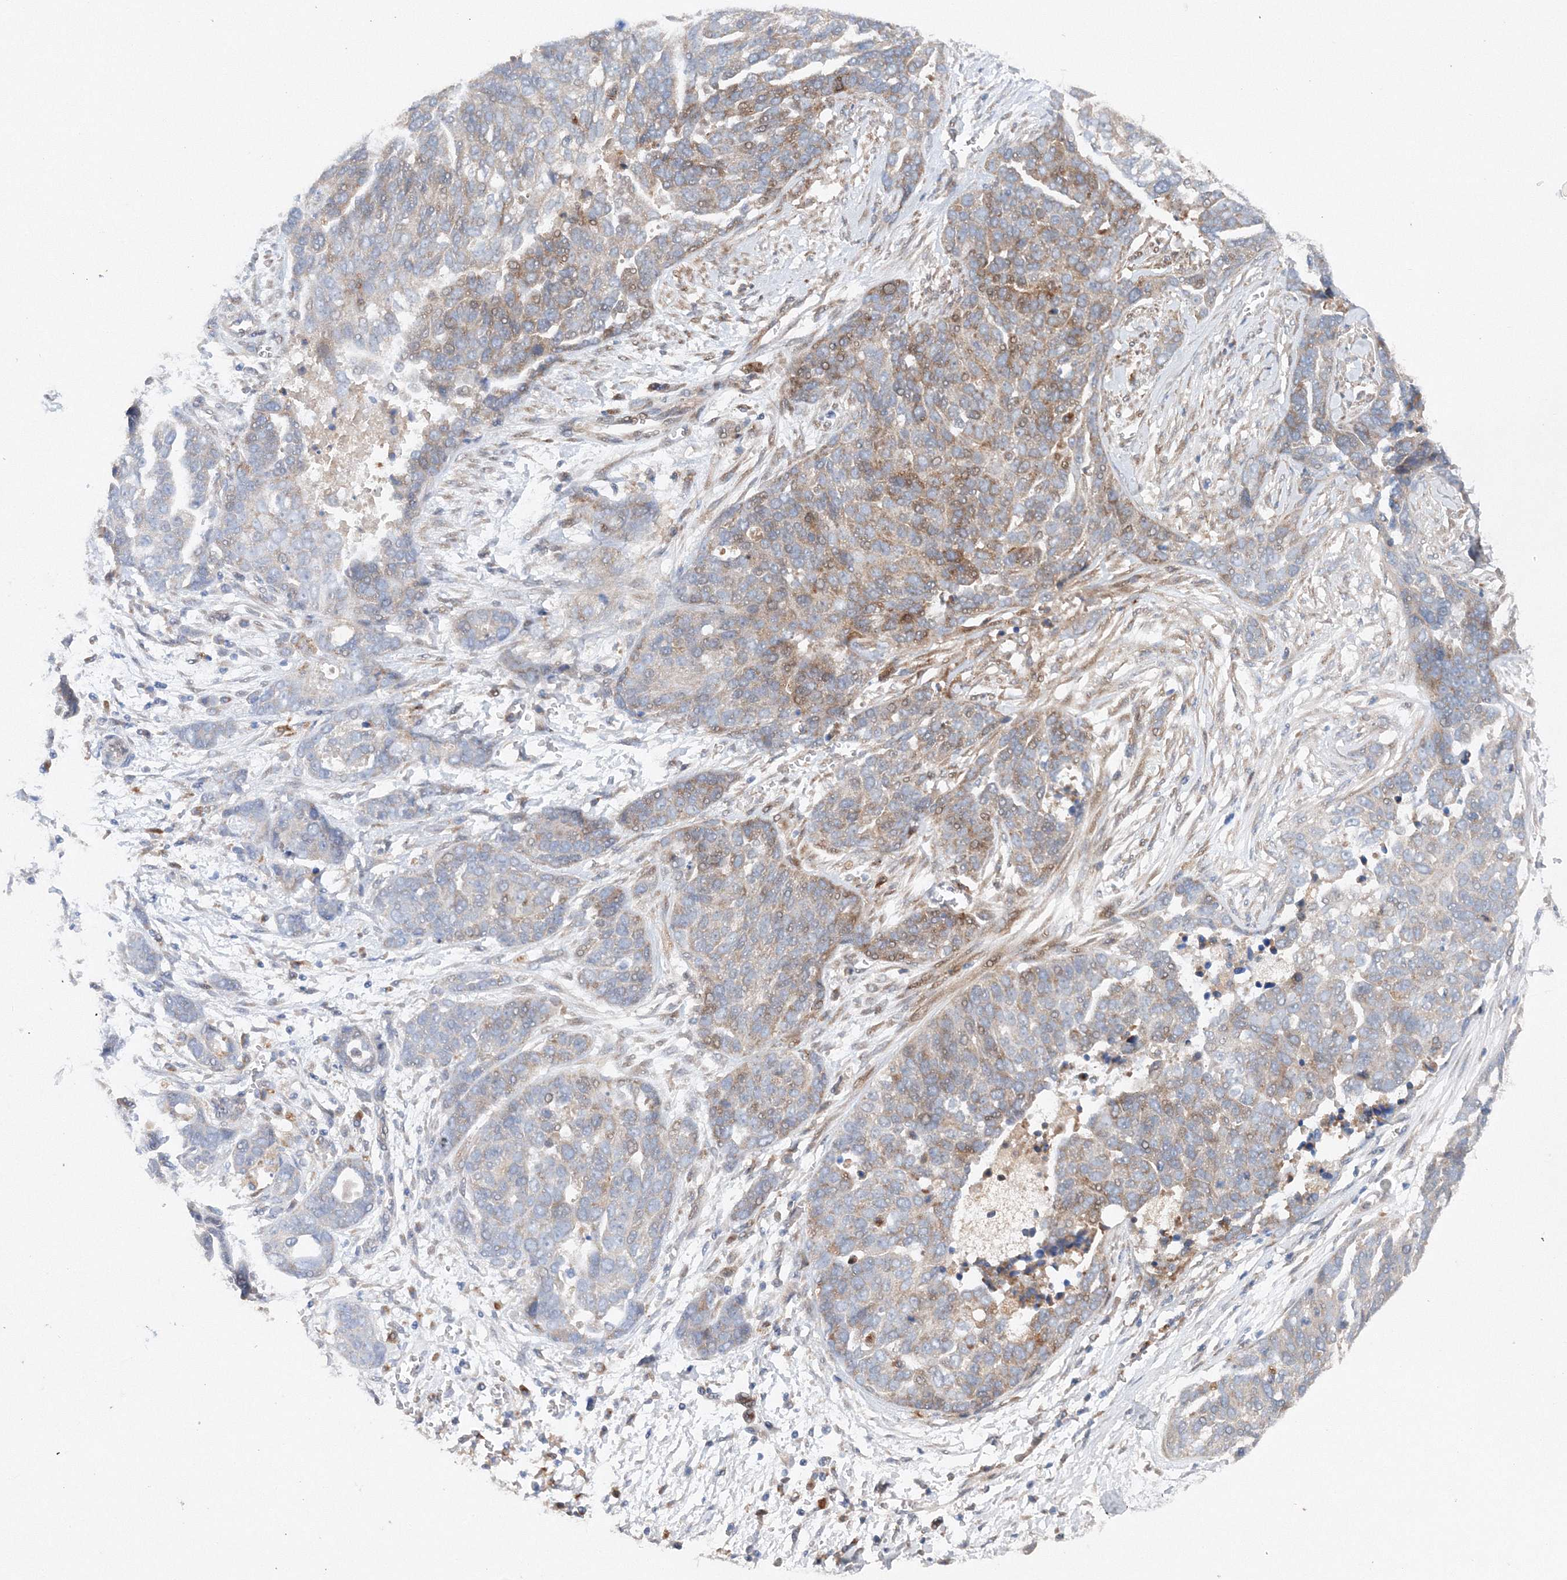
{"staining": {"intensity": "moderate", "quantity": "<25%", "location": "cytoplasmic/membranous"}, "tissue": "ovarian cancer", "cell_type": "Tumor cells", "image_type": "cancer", "snomed": [{"axis": "morphology", "description": "Cystadenocarcinoma, serous, NOS"}, {"axis": "topography", "description": "Ovary"}], "caption": "A brown stain shows moderate cytoplasmic/membranous expression of a protein in human ovarian cancer tumor cells. (DAB (3,3'-diaminobenzidine) IHC, brown staining for protein, blue staining for nuclei).", "gene": "SLC36A1", "patient": {"sex": "female", "age": 44}}